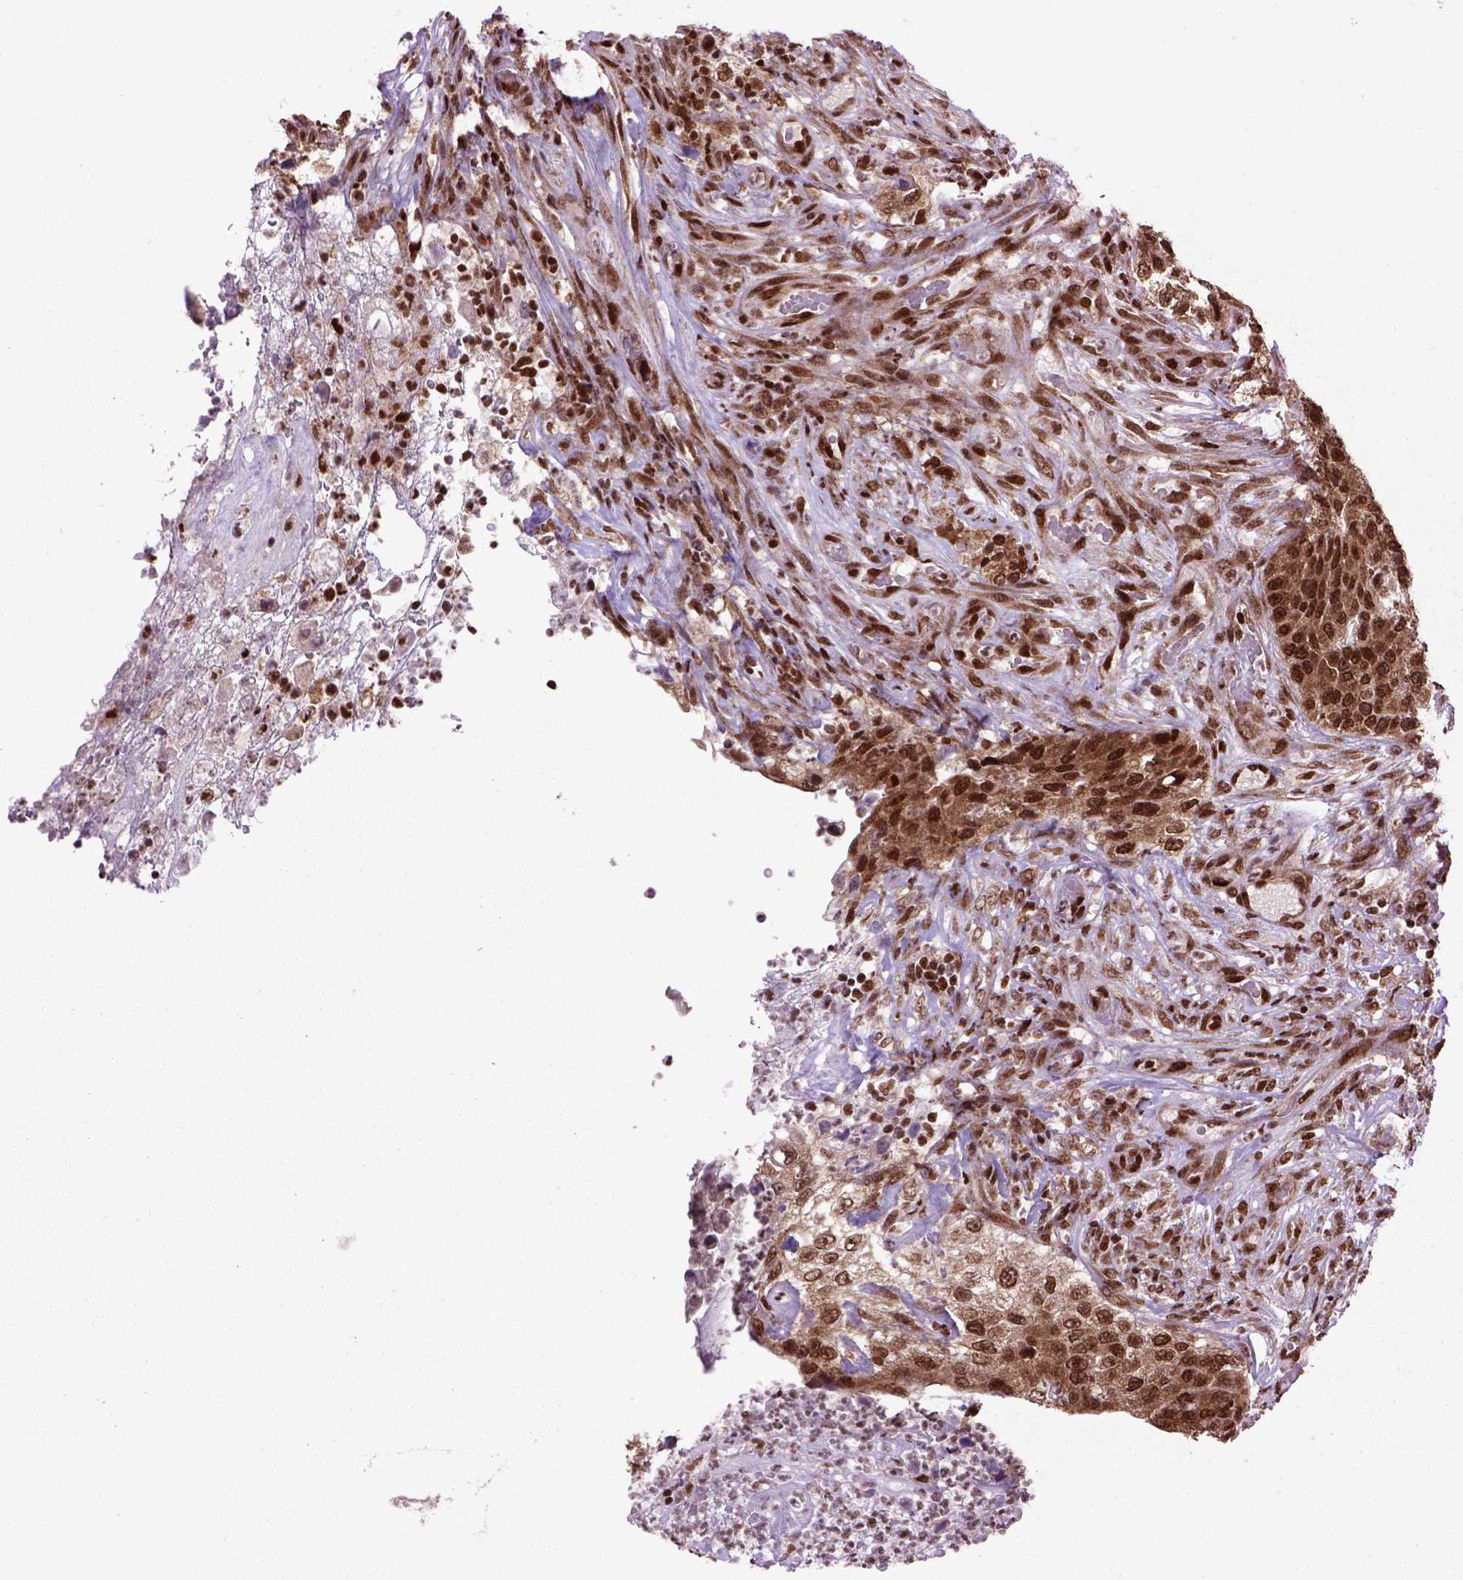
{"staining": {"intensity": "strong", "quantity": ">75%", "location": "cytoplasmic/membranous,nuclear"}, "tissue": "urothelial cancer", "cell_type": "Tumor cells", "image_type": "cancer", "snomed": [{"axis": "morphology", "description": "Urothelial carcinoma, High grade"}, {"axis": "topography", "description": "Urinary bladder"}], "caption": "This histopathology image exhibits IHC staining of human urothelial cancer, with high strong cytoplasmic/membranous and nuclear positivity in approximately >75% of tumor cells.", "gene": "CELF1", "patient": {"sex": "female", "age": 60}}